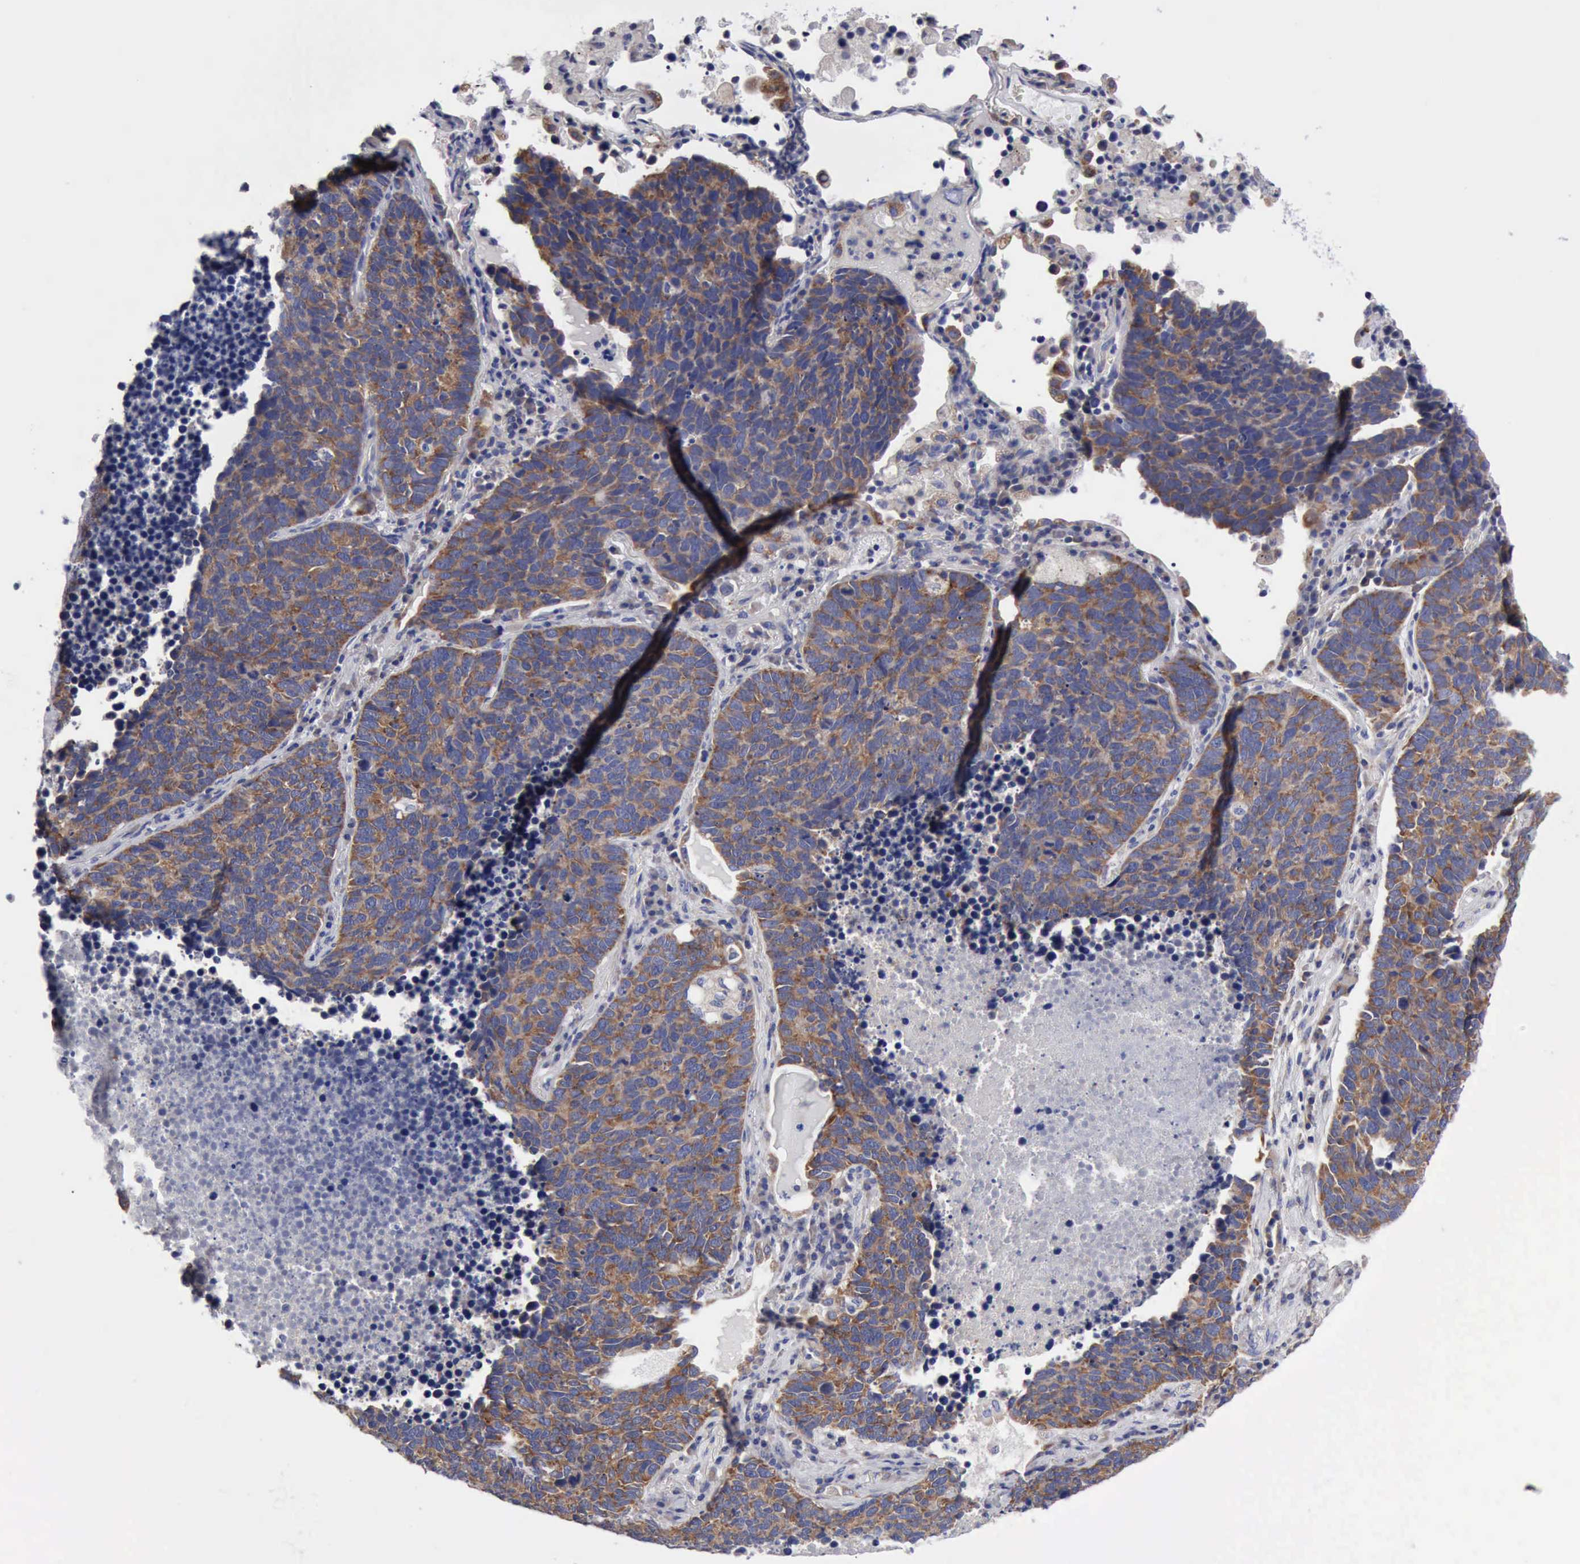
{"staining": {"intensity": "moderate", "quantity": ">75%", "location": "cytoplasmic/membranous"}, "tissue": "lung cancer", "cell_type": "Tumor cells", "image_type": "cancer", "snomed": [{"axis": "morphology", "description": "Neoplasm, malignant, NOS"}, {"axis": "topography", "description": "Lung"}], "caption": "Human lung cancer stained for a protein (brown) reveals moderate cytoplasmic/membranous positive staining in approximately >75% of tumor cells.", "gene": "TXLNG", "patient": {"sex": "female", "age": 75}}